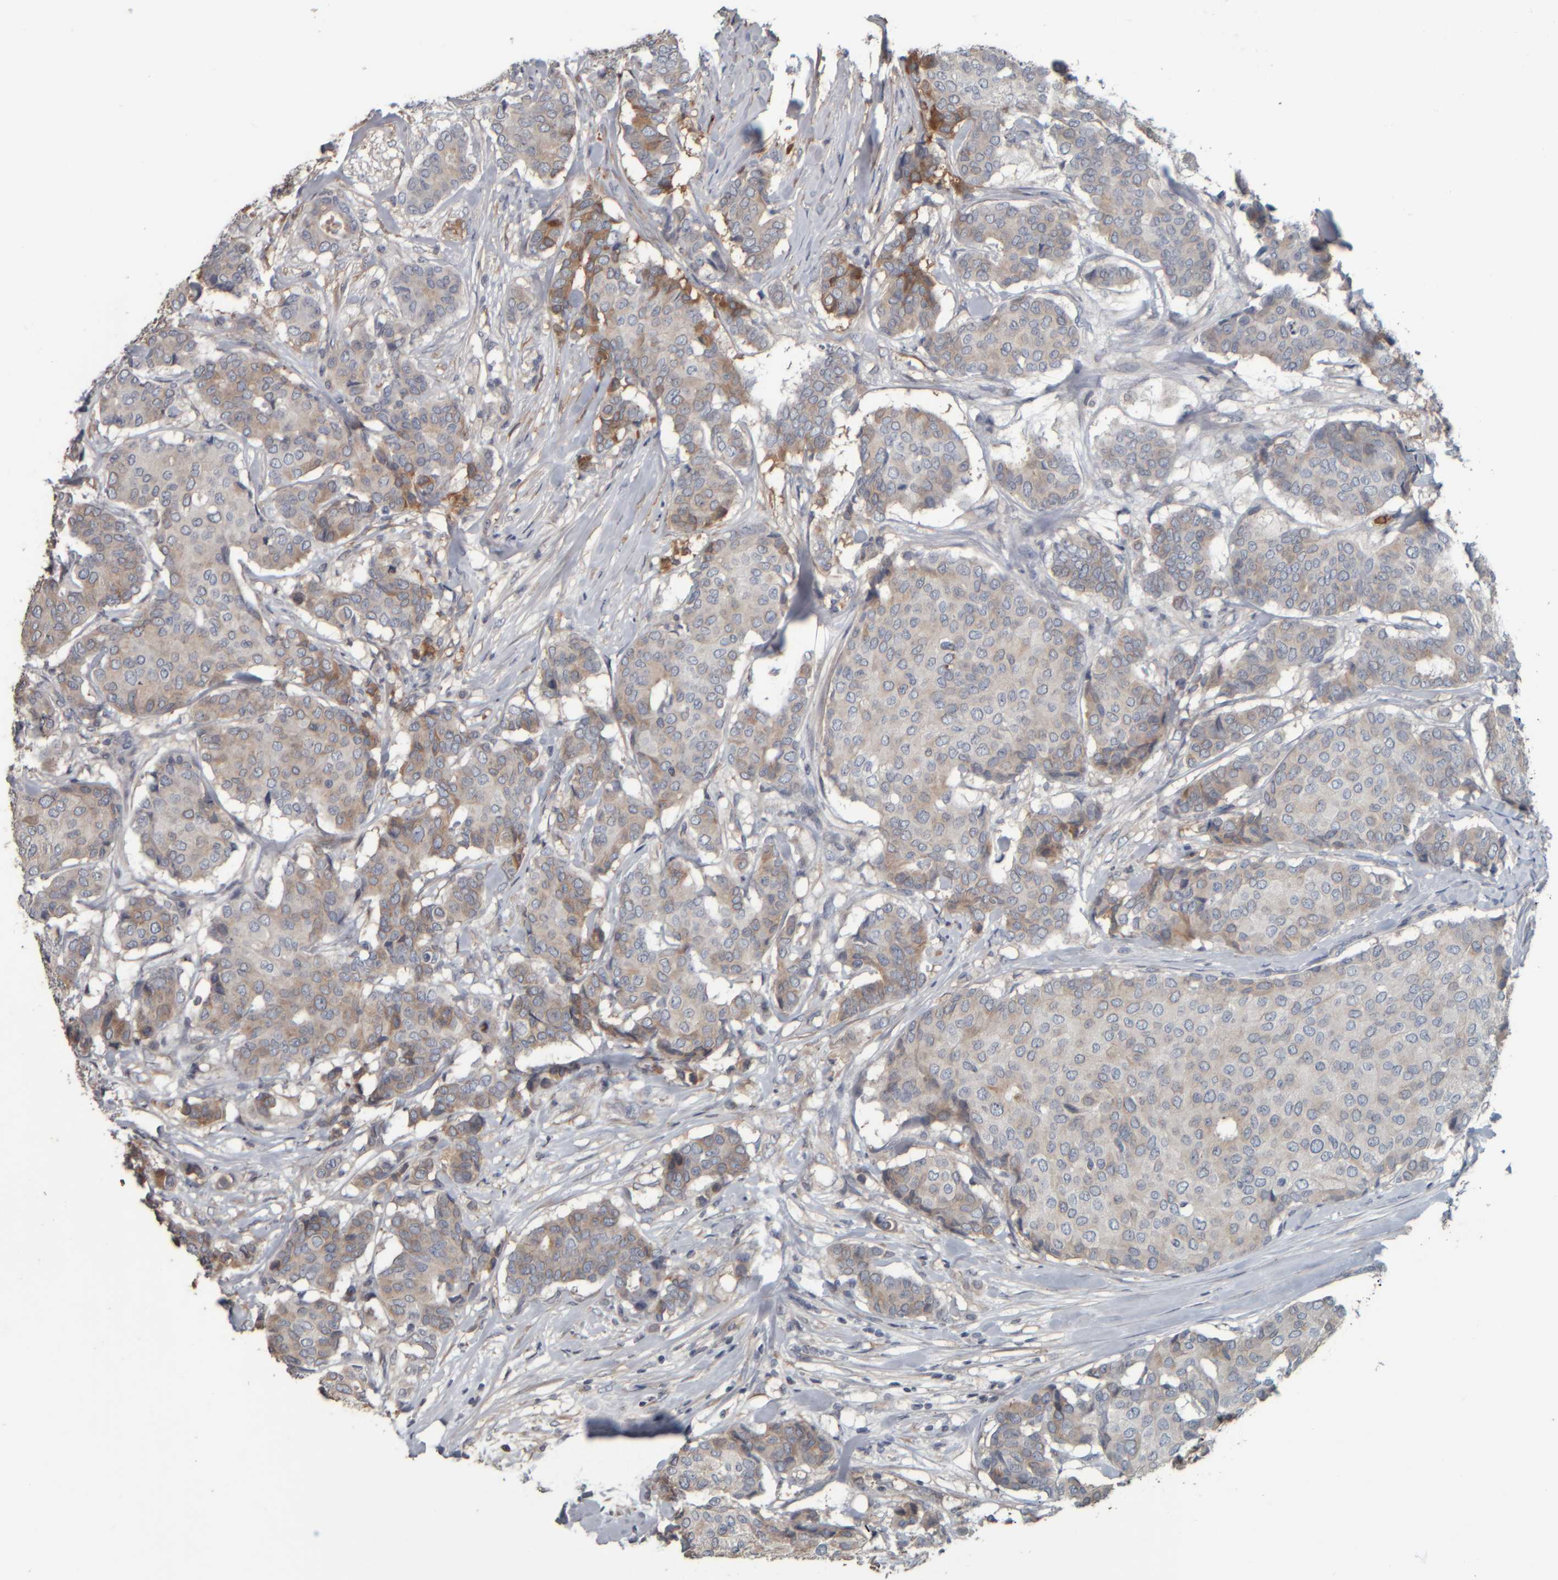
{"staining": {"intensity": "weak", "quantity": ">75%", "location": "cytoplasmic/membranous"}, "tissue": "breast cancer", "cell_type": "Tumor cells", "image_type": "cancer", "snomed": [{"axis": "morphology", "description": "Duct carcinoma"}, {"axis": "topography", "description": "Breast"}], "caption": "Protein staining reveals weak cytoplasmic/membranous staining in approximately >75% of tumor cells in intraductal carcinoma (breast).", "gene": "CAVIN4", "patient": {"sex": "female", "age": 75}}